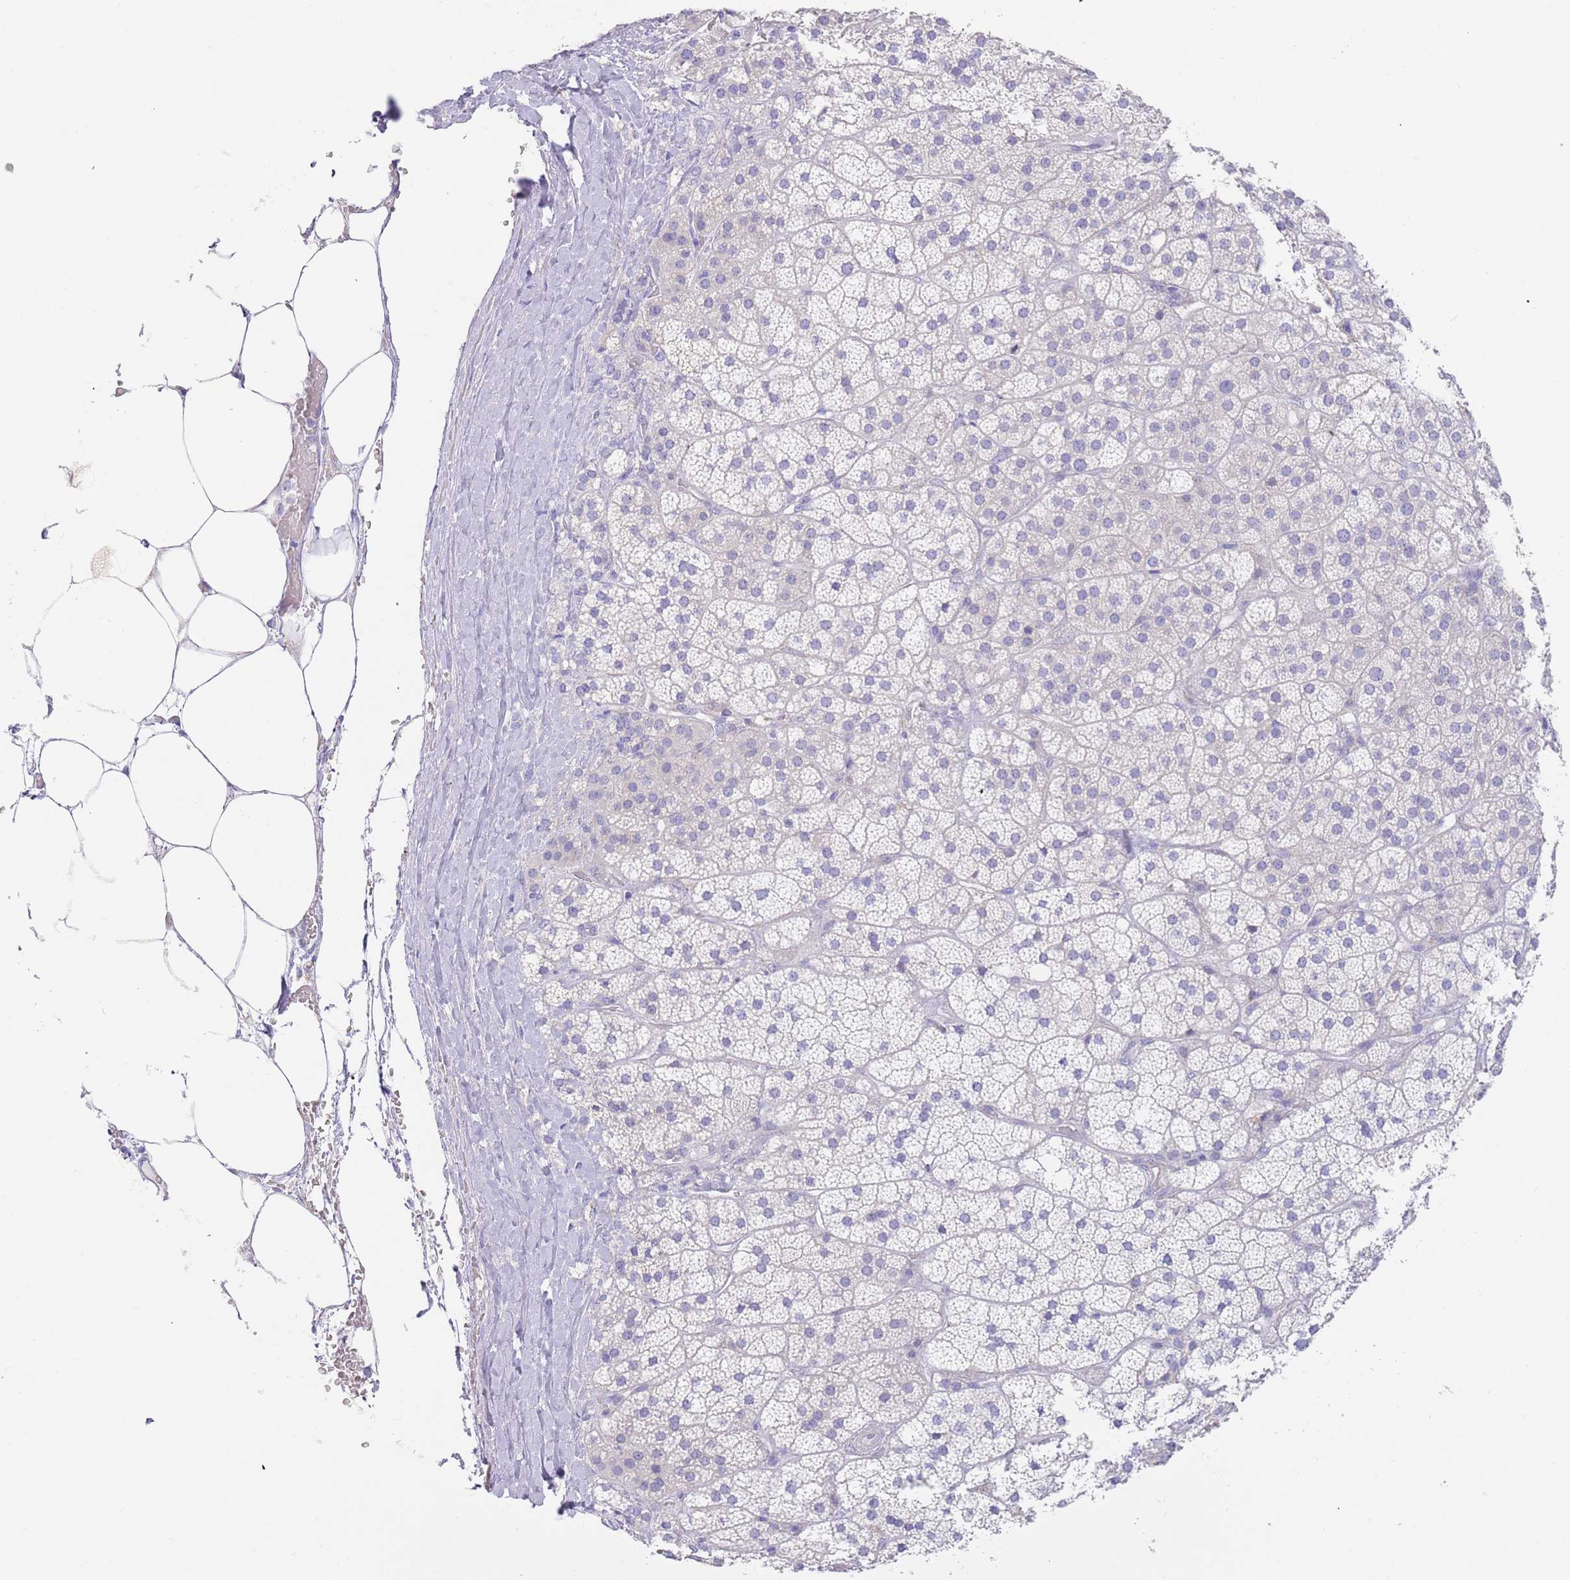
{"staining": {"intensity": "weak", "quantity": "<25%", "location": "cytoplasmic/membranous"}, "tissue": "adrenal gland", "cell_type": "Glandular cells", "image_type": "normal", "snomed": [{"axis": "morphology", "description": "Normal tissue, NOS"}, {"axis": "topography", "description": "Adrenal gland"}], "caption": "There is no significant staining in glandular cells of adrenal gland. Brightfield microscopy of immunohistochemistry (IHC) stained with DAB (brown) and hematoxylin (blue), captured at high magnification.", "gene": "CCDC149", "patient": {"sex": "female", "age": 70}}